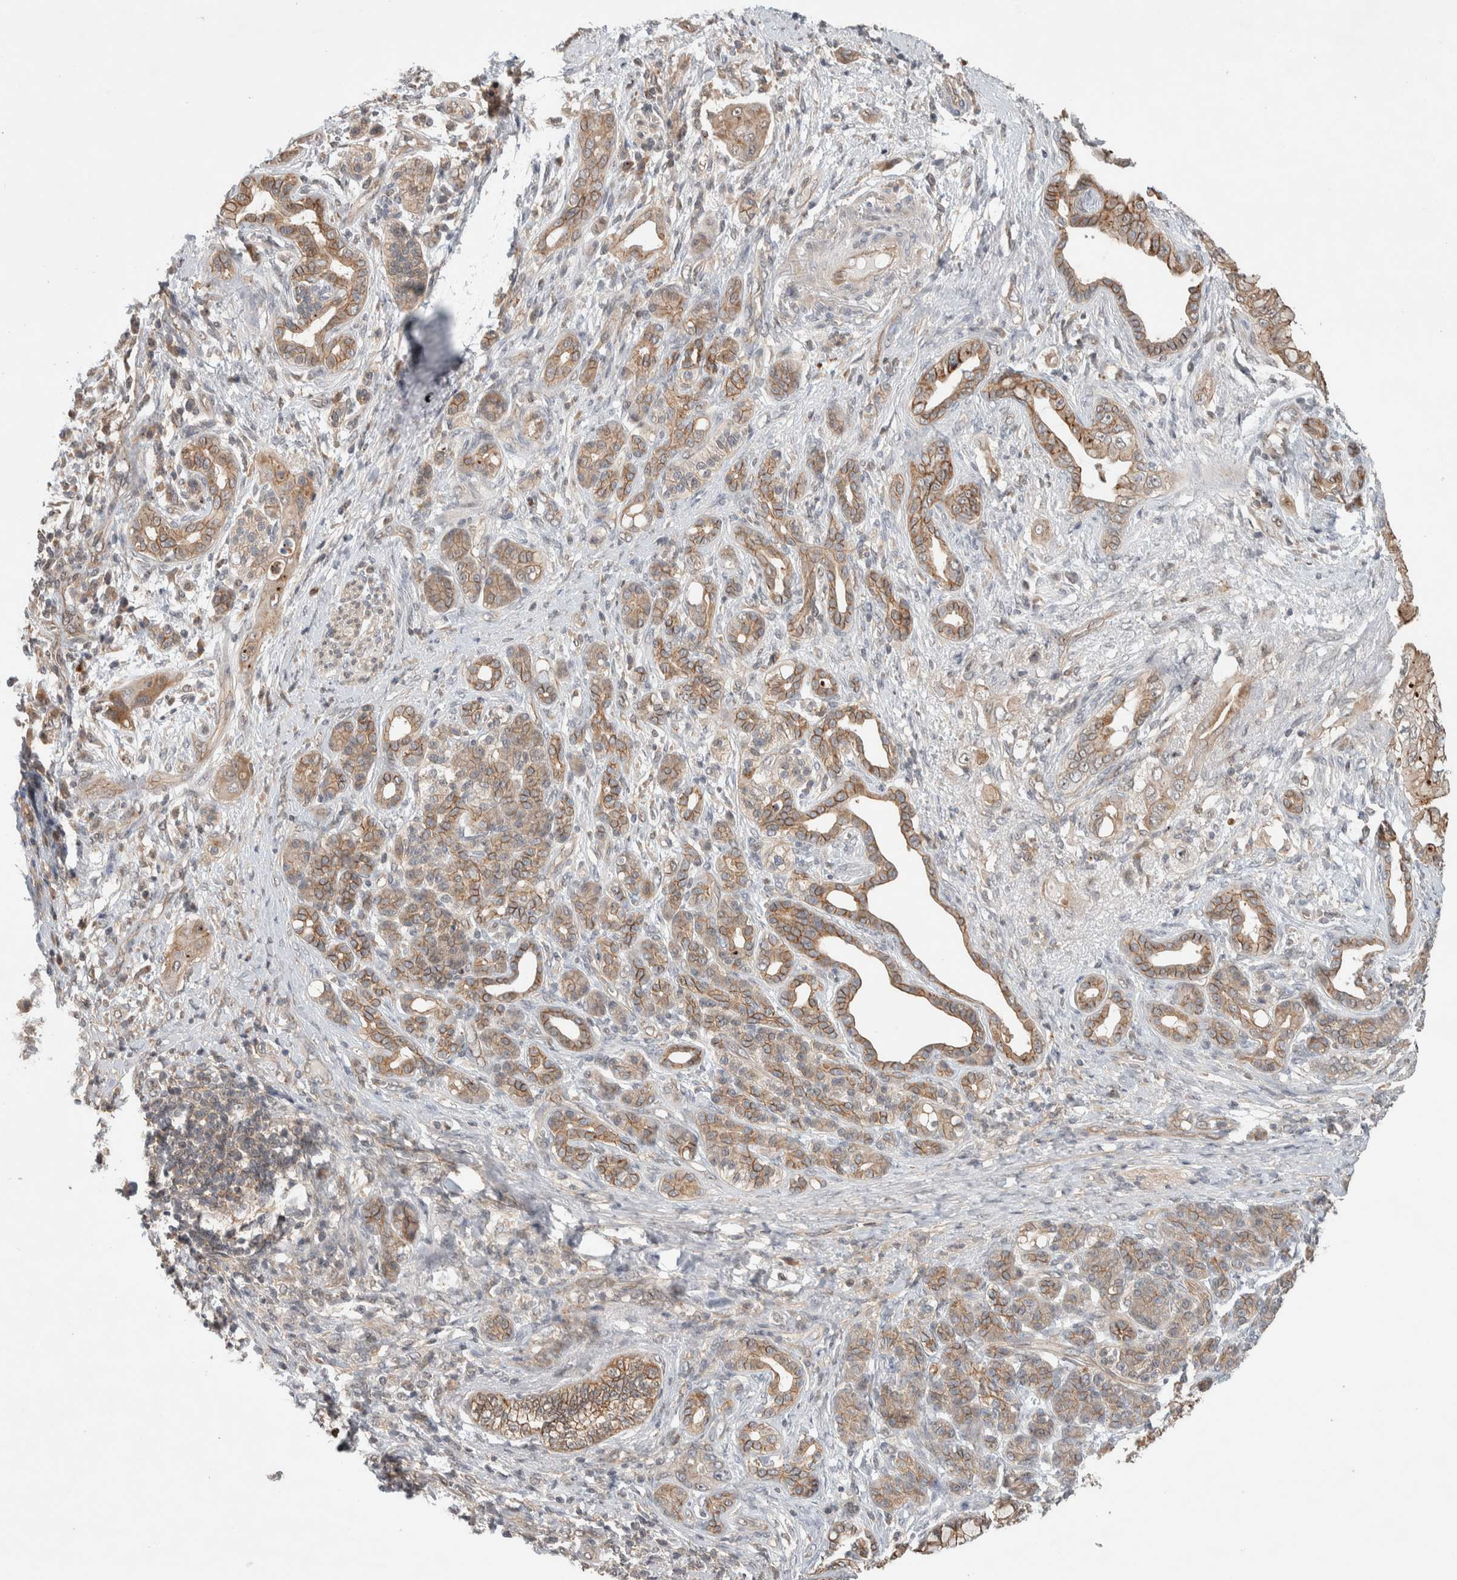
{"staining": {"intensity": "moderate", "quantity": ">75%", "location": "cytoplasmic/membranous"}, "tissue": "pancreatic cancer", "cell_type": "Tumor cells", "image_type": "cancer", "snomed": [{"axis": "morphology", "description": "Adenocarcinoma, NOS"}, {"axis": "topography", "description": "Pancreas"}], "caption": "Approximately >75% of tumor cells in human pancreatic cancer (adenocarcinoma) demonstrate moderate cytoplasmic/membranous protein staining as visualized by brown immunohistochemical staining.", "gene": "DEPTOR", "patient": {"sex": "male", "age": 59}}